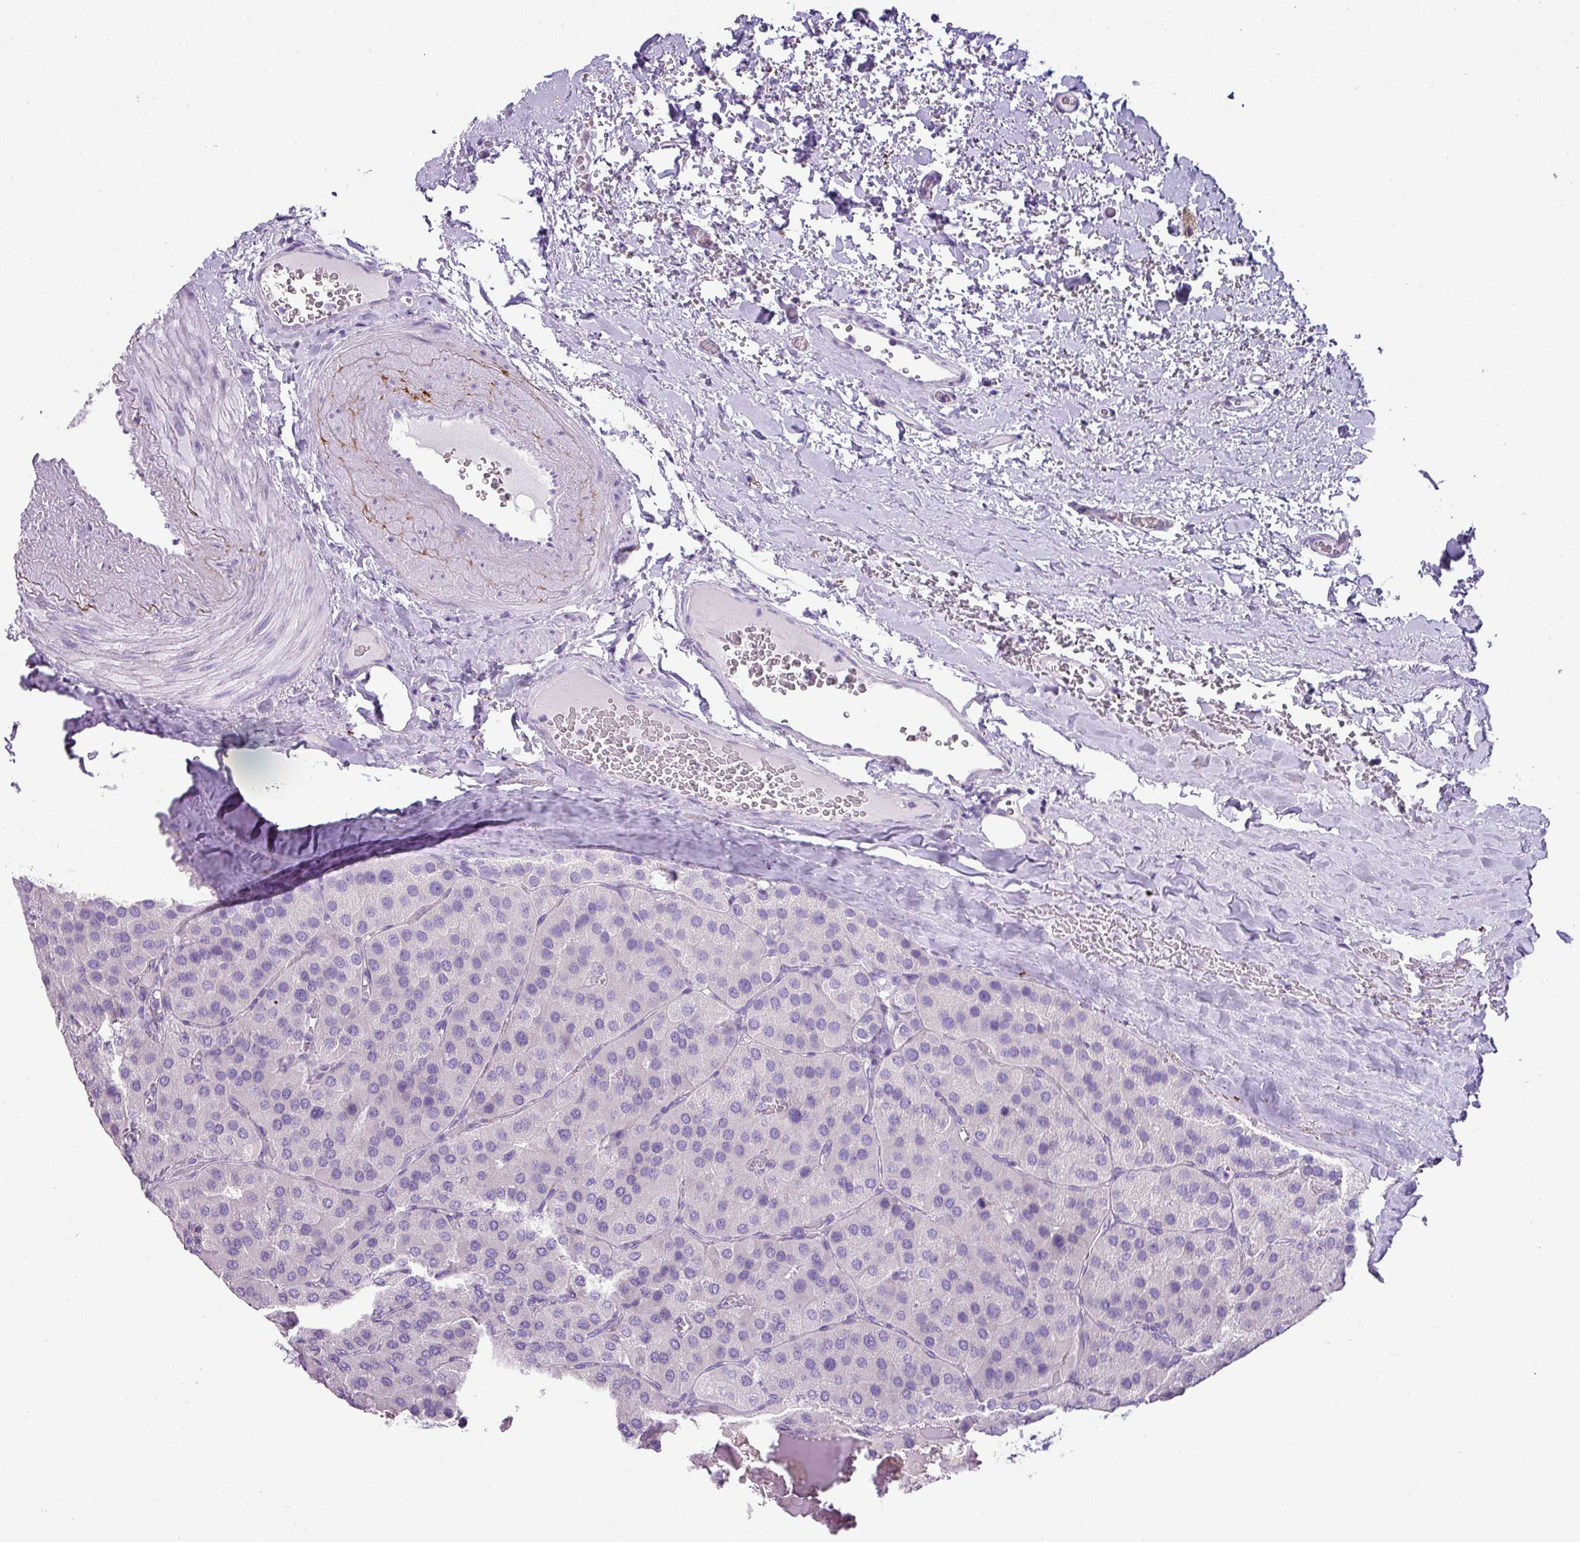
{"staining": {"intensity": "negative", "quantity": "none", "location": "none"}, "tissue": "parathyroid gland", "cell_type": "Glandular cells", "image_type": "normal", "snomed": [{"axis": "morphology", "description": "Normal tissue, NOS"}, {"axis": "morphology", "description": "Adenoma, NOS"}, {"axis": "topography", "description": "Parathyroid gland"}], "caption": "IHC histopathology image of normal parathyroid gland: human parathyroid gland stained with DAB (3,3'-diaminobenzidine) shows no significant protein positivity in glandular cells.", "gene": "ZNF568", "patient": {"sex": "female", "age": 86}}